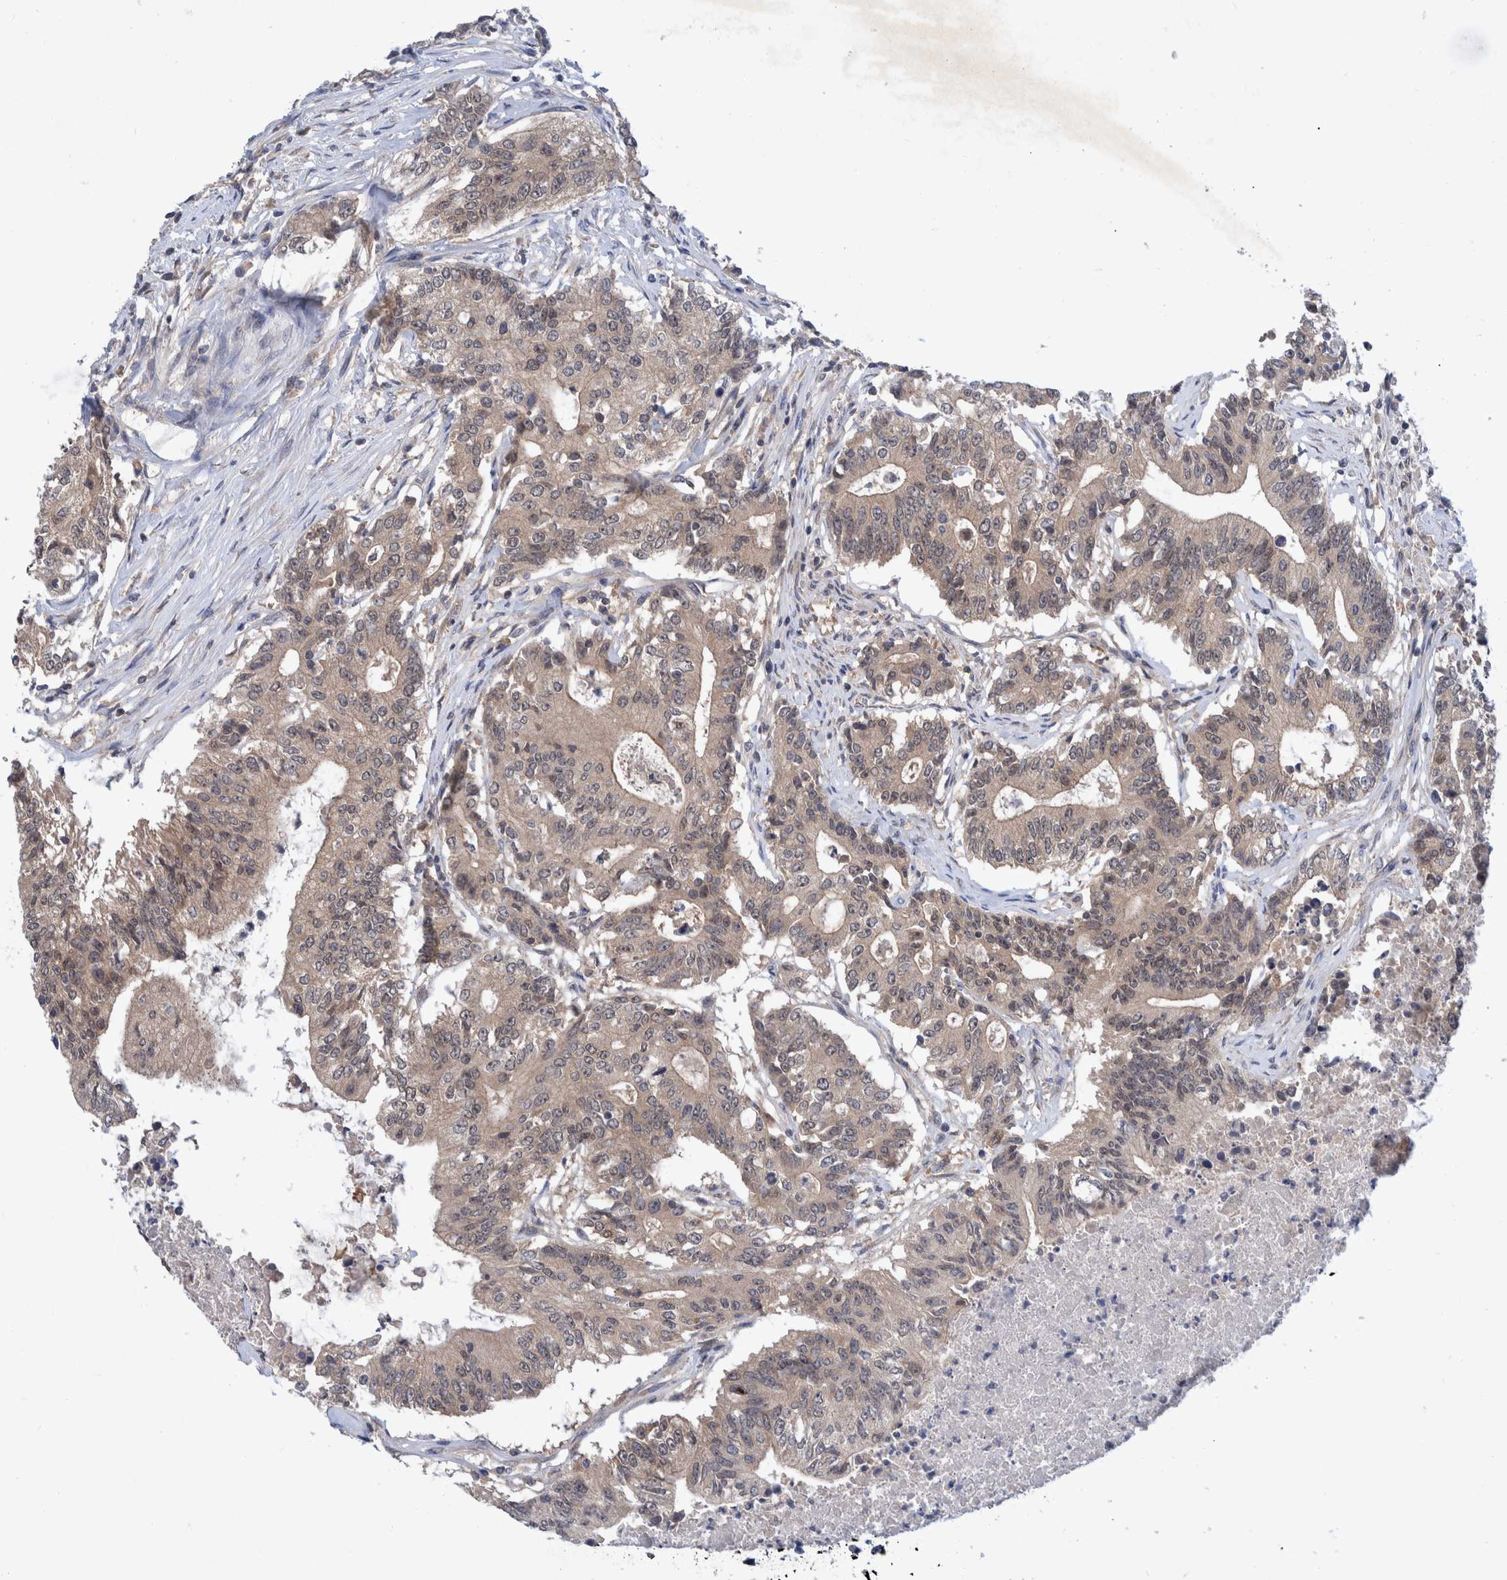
{"staining": {"intensity": "weak", "quantity": ">75%", "location": "cytoplasmic/membranous"}, "tissue": "colorectal cancer", "cell_type": "Tumor cells", "image_type": "cancer", "snomed": [{"axis": "morphology", "description": "Adenocarcinoma, NOS"}, {"axis": "topography", "description": "Colon"}], "caption": "Colorectal cancer (adenocarcinoma) stained with immunohistochemistry (IHC) displays weak cytoplasmic/membranous positivity in about >75% of tumor cells.", "gene": "PLPBP", "patient": {"sex": "female", "age": 77}}